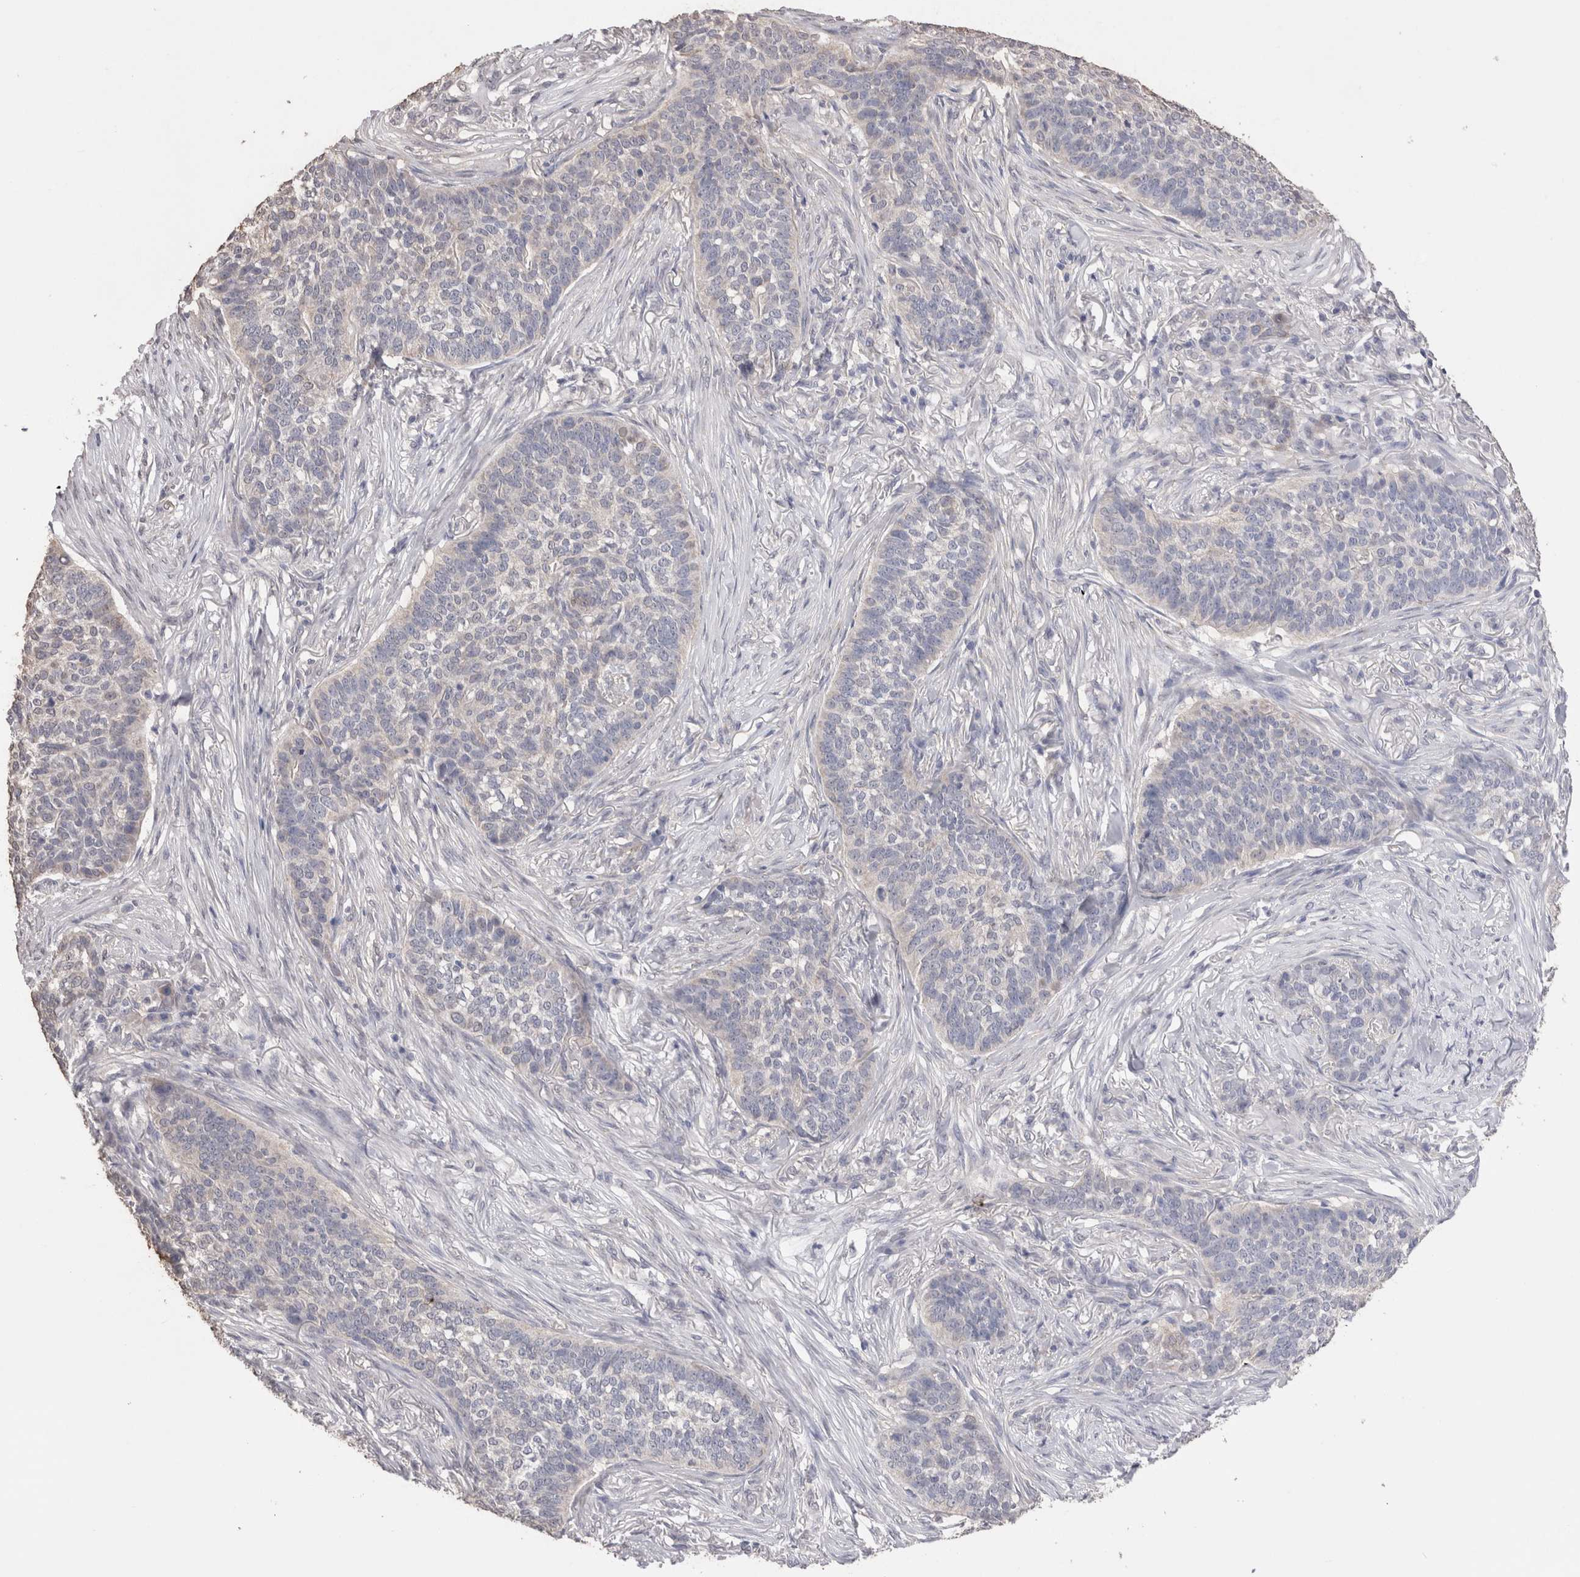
{"staining": {"intensity": "negative", "quantity": "none", "location": "none"}, "tissue": "skin cancer", "cell_type": "Tumor cells", "image_type": "cancer", "snomed": [{"axis": "morphology", "description": "Basal cell carcinoma"}, {"axis": "topography", "description": "Skin"}], "caption": "Immunohistochemistry (IHC) of human skin basal cell carcinoma exhibits no positivity in tumor cells.", "gene": "CDH6", "patient": {"sex": "male", "age": 85}}